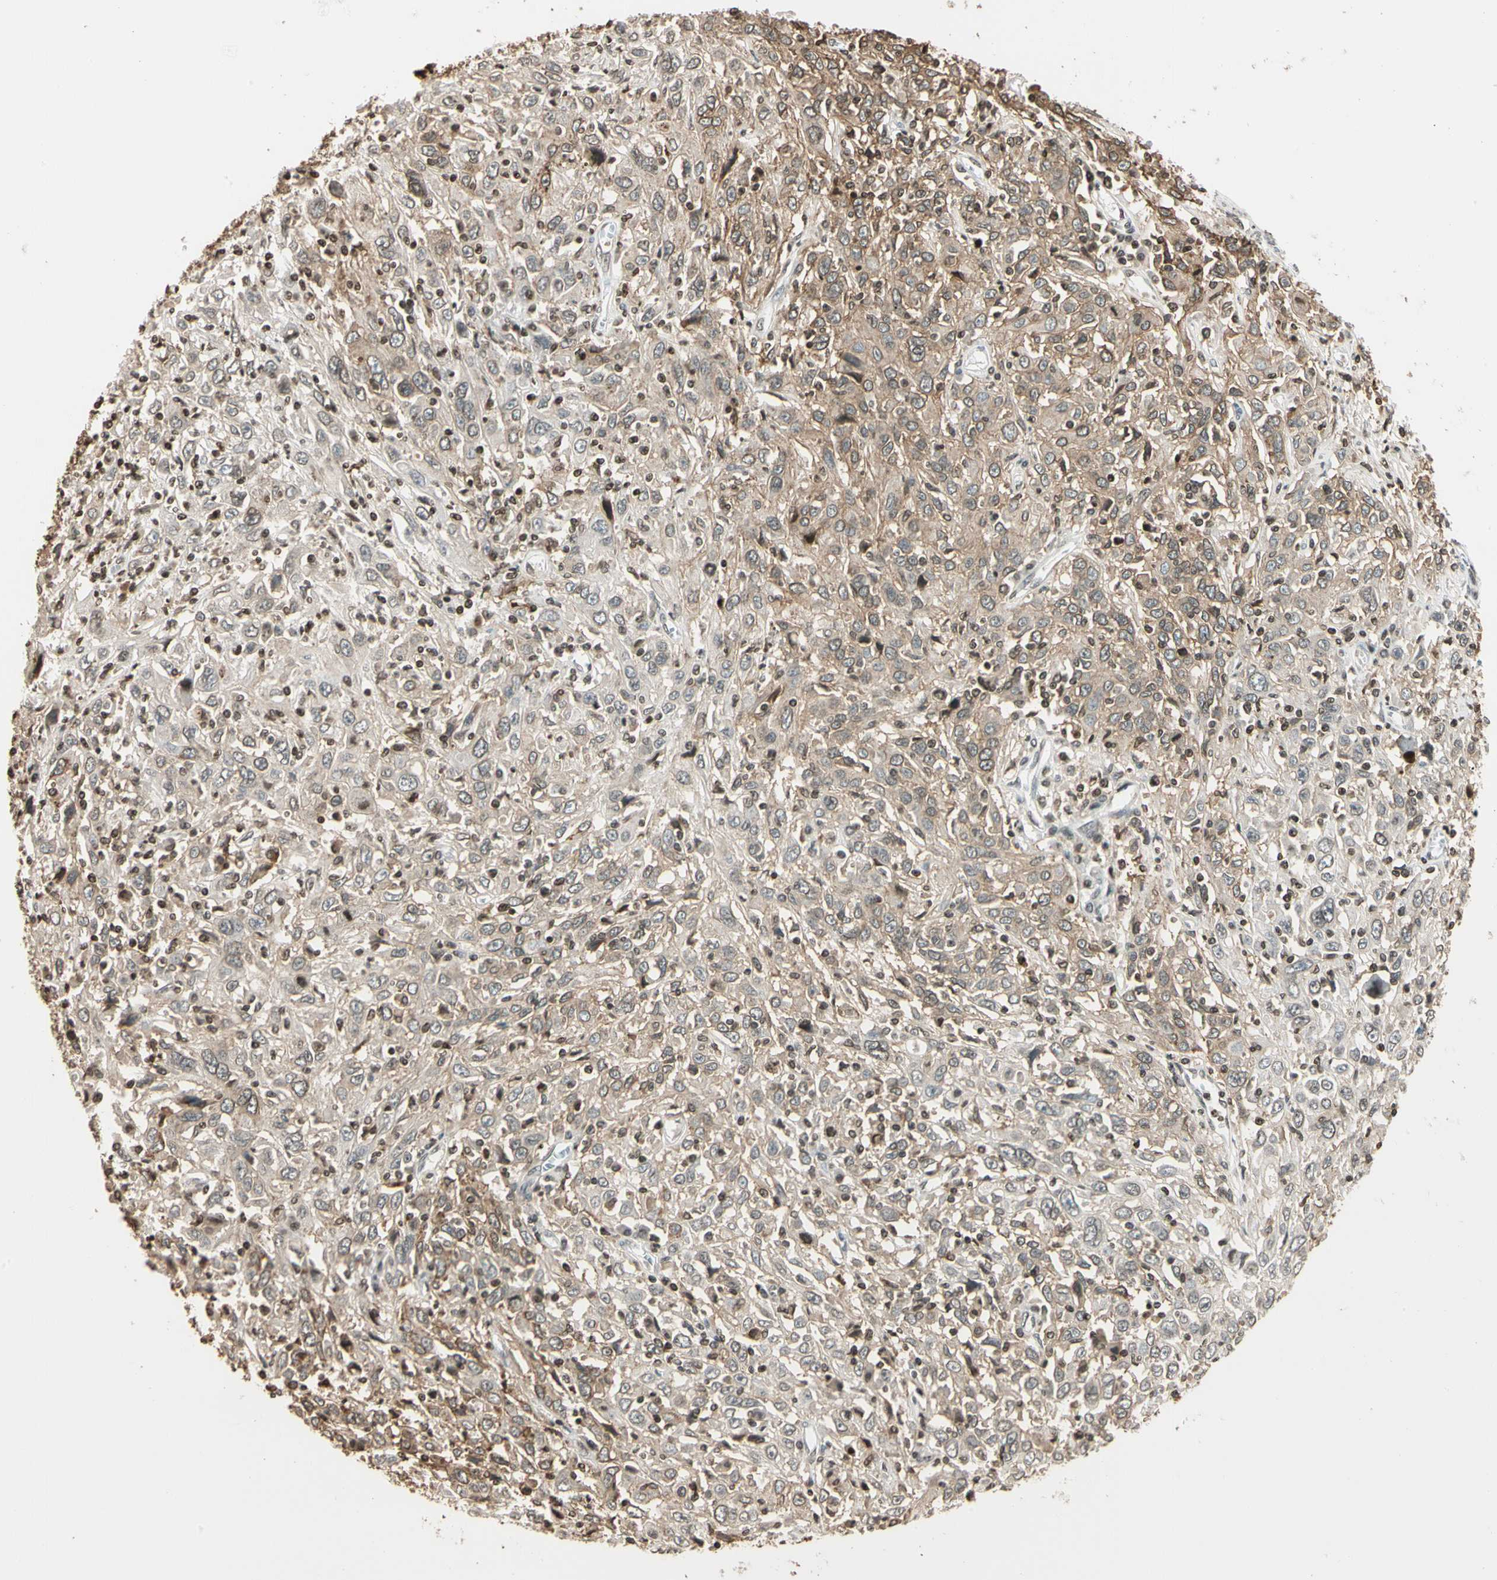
{"staining": {"intensity": "weak", "quantity": "25%-75%", "location": "cytoplasmic/membranous,nuclear"}, "tissue": "cervical cancer", "cell_type": "Tumor cells", "image_type": "cancer", "snomed": [{"axis": "morphology", "description": "Squamous cell carcinoma, NOS"}, {"axis": "topography", "description": "Cervix"}], "caption": "Immunohistochemical staining of squamous cell carcinoma (cervical) demonstrates low levels of weak cytoplasmic/membranous and nuclear positivity in approximately 25%-75% of tumor cells.", "gene": "FER", "patient": {"sex": "female", "age": 46}}